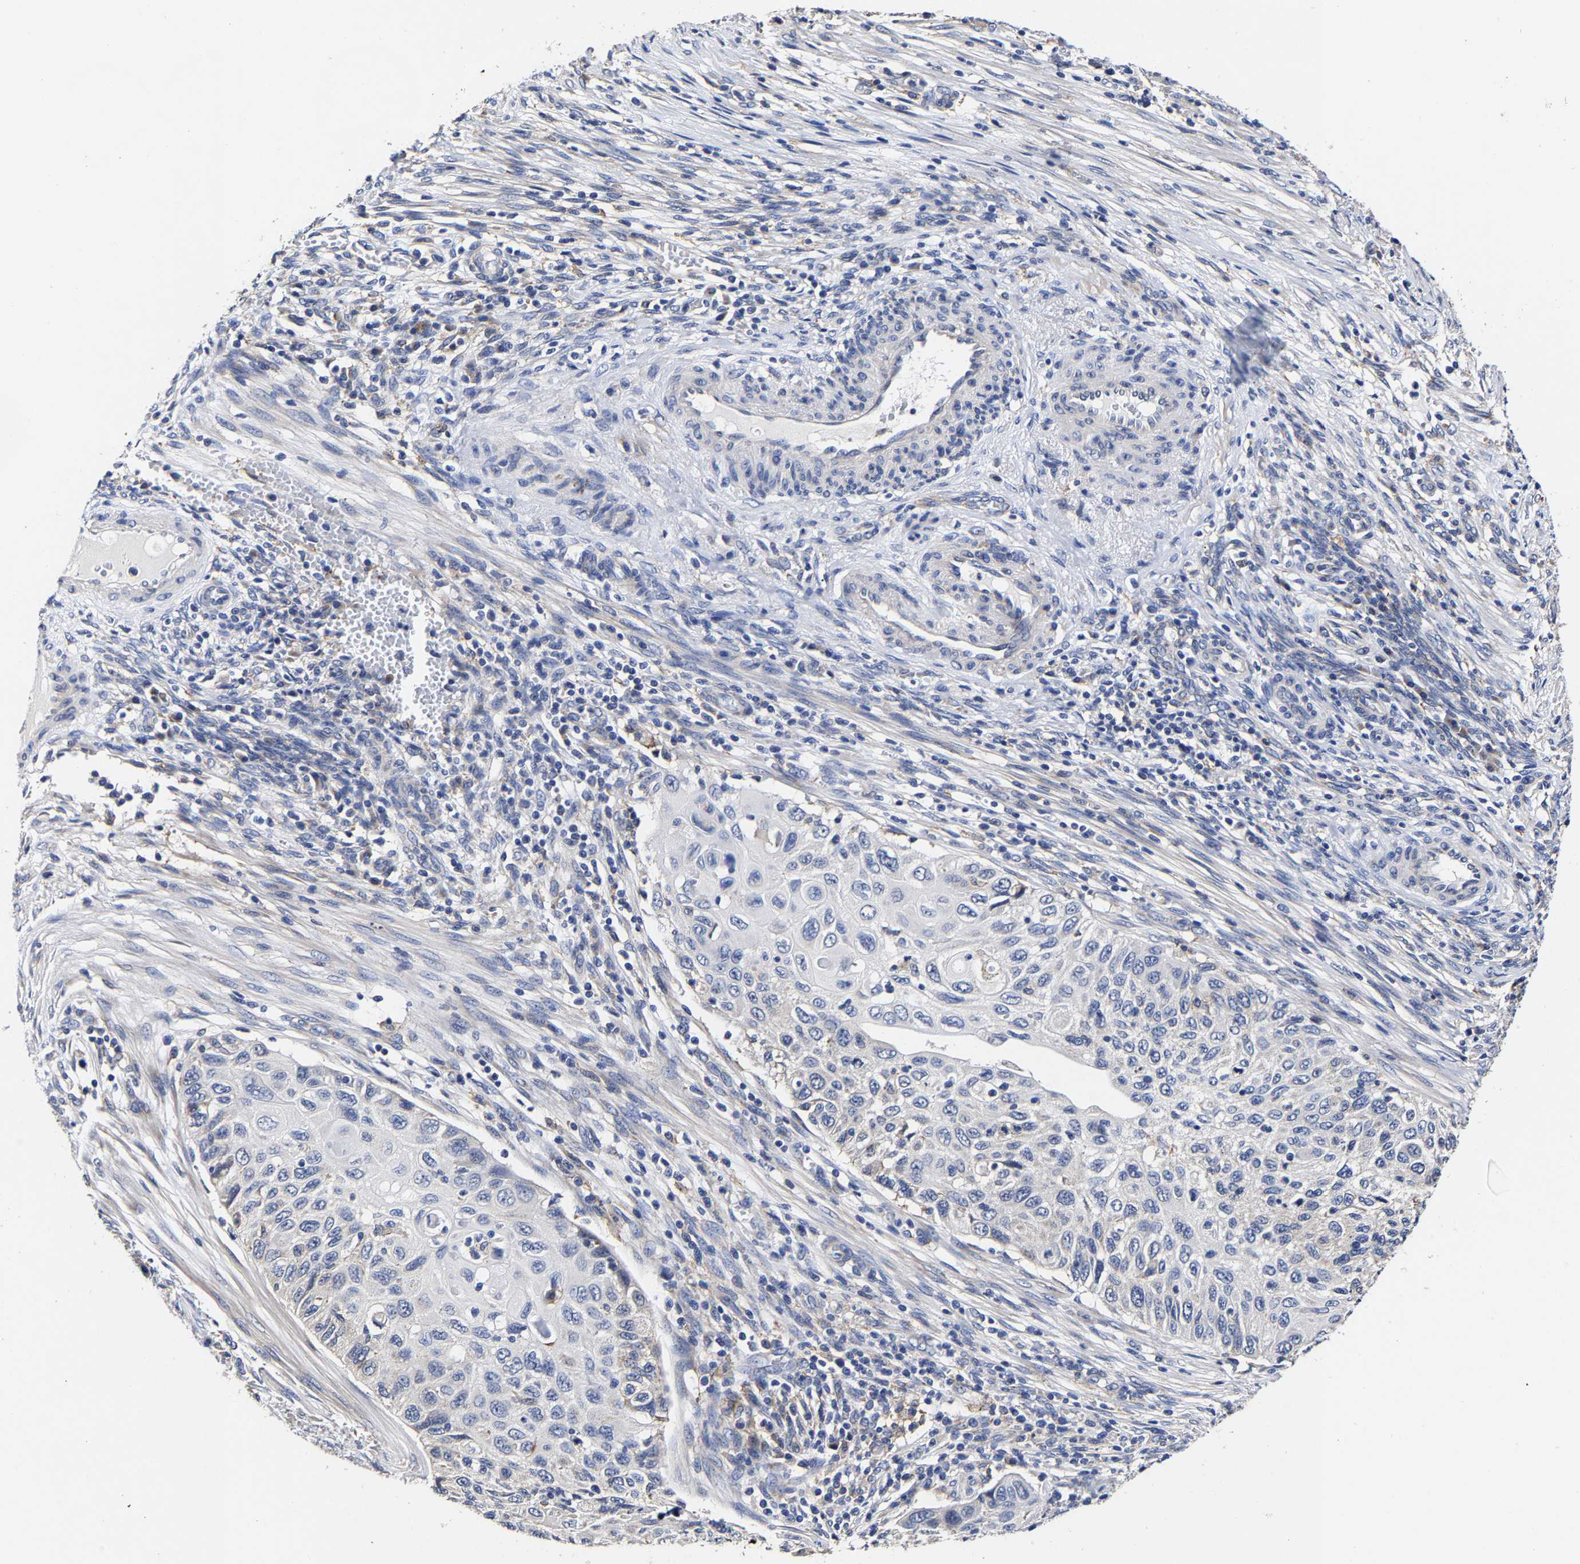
{"staining": {"intensity": "negative", "quantity": "none", "location": "none"}, "tissue": "cervical cancer", "cell_type": "Tumor cells", "image_type": "cancer", "snomed": [{"axis": "morphology", "description": "Squamous cell carcinoma, NOS"}, {"axis": "topography", "description": "Cervix"}], "caption": "Tumor cells are negative for brown protein staining in cervical squamous cell carcinoma.", "gene": "AASS", "patient": {"sex": "female", "age": 70}}